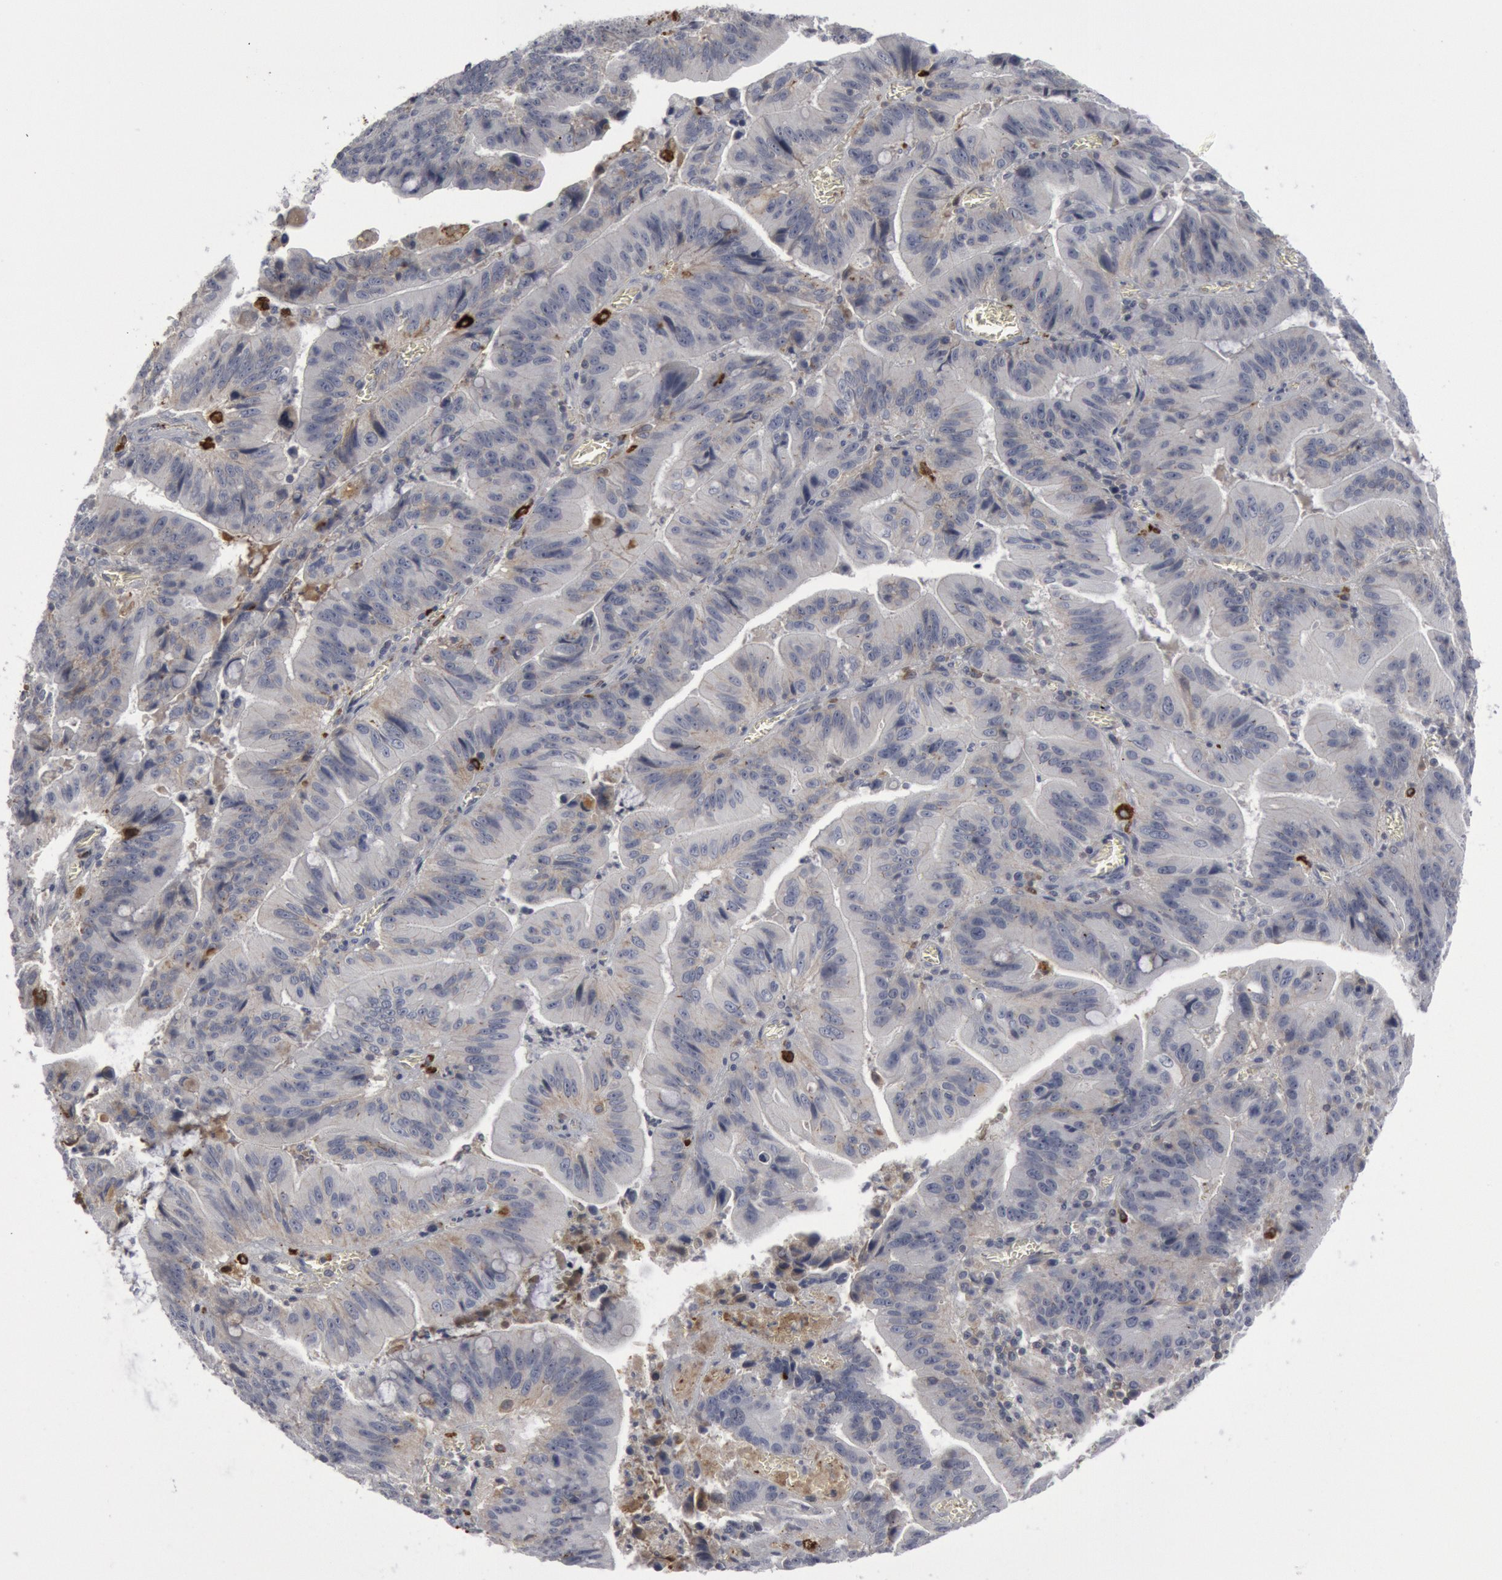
{"staining": {"intensity": "negative", "quantity": "none", "location": "none"}, "tissue": "stomach cancer", "cell_type": "Tumor cells", "image_type": "cancer", "snomed": [{"axis": "morphology", "description": "Adenocarcinoma, NOS"}, {"axis": "topography", "description": "Stomach, upper"}], "caption": "This is an immunohistochemistry histopathology image of human stomach adenocarcinoma. There is no expression in tumor cells.", "gene": "C1QC", "patient": {"sex": "male", "age": 63}}